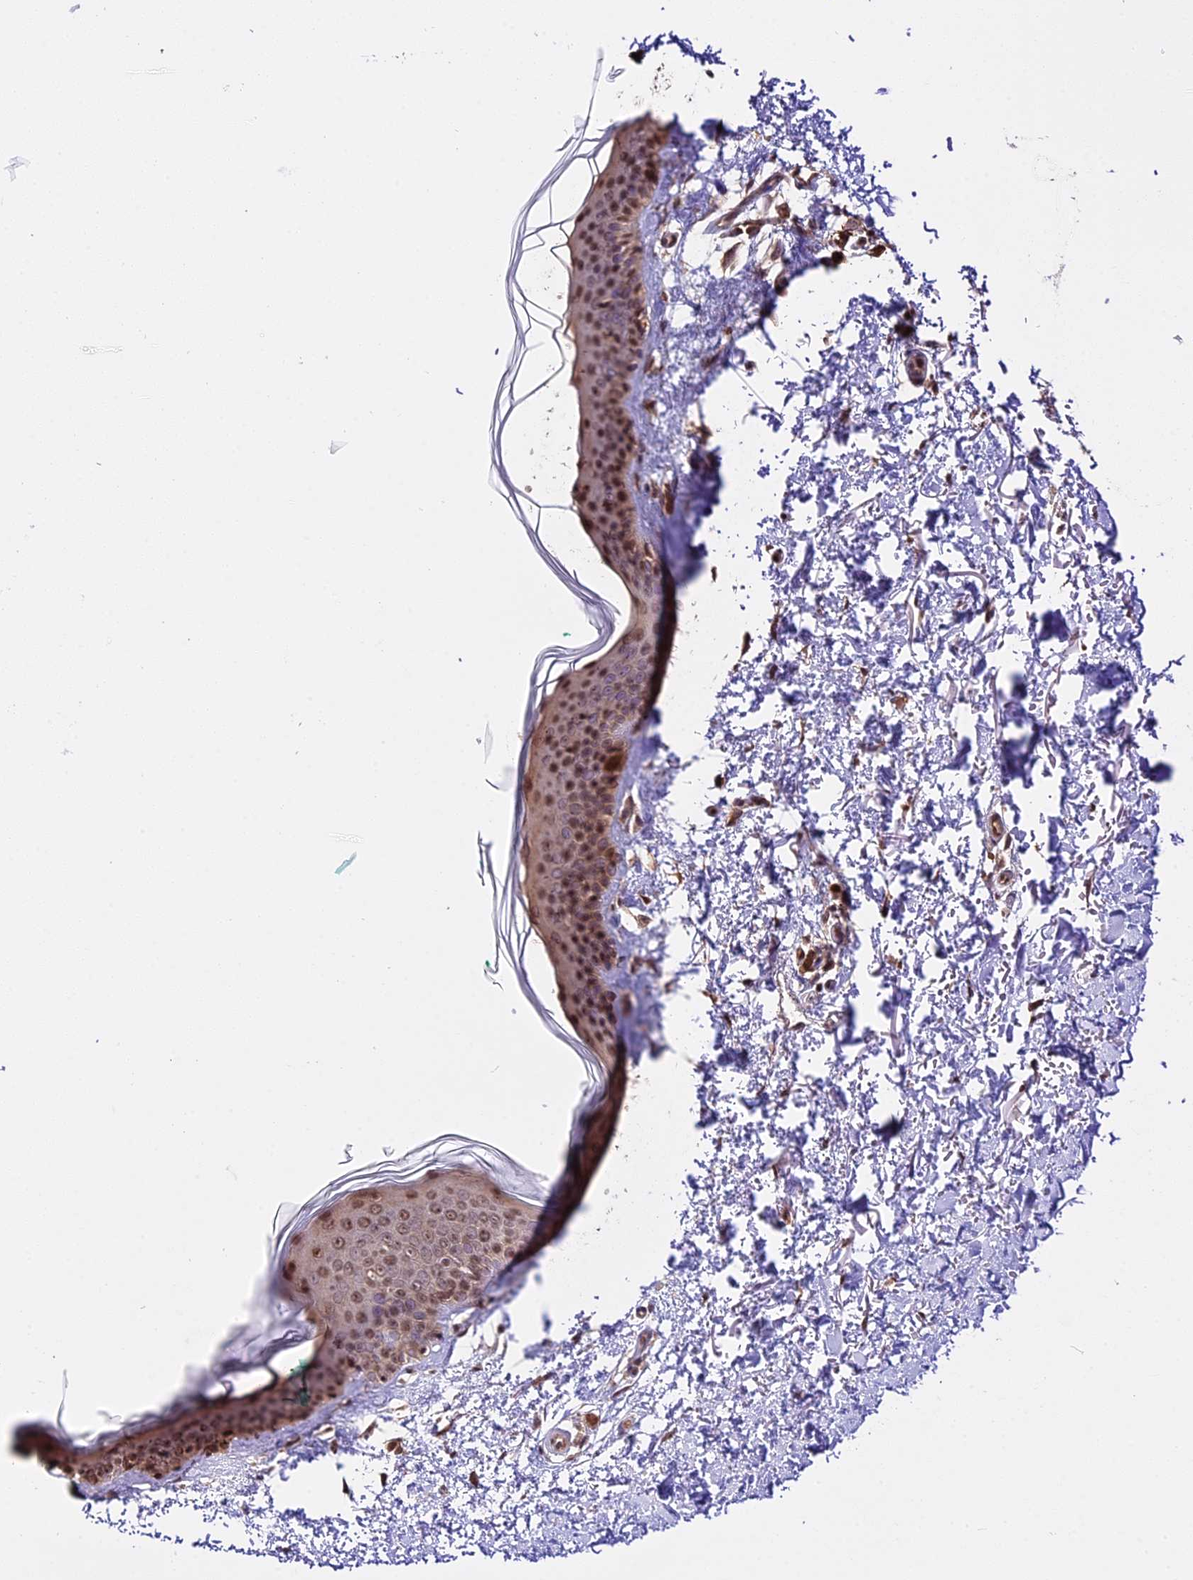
{"staining": {"intensity": "moderate", "quantity": ">75%", "location": "cytoplasmic/membranous,nuclear"}, "tissue": "skin", "cell_type": "Fibroblasts", "image_type": "normal", "snomed": [{"axis": "morphology", "description": "Normal tissue, NOS"}, {"axis": "topography", "description": "Skin"}], "caption": "Immunohistochemical staining of benign skin reveals >75% levels of moderate cytoplasmic/membranous,nuclear protein expression in approximately >75% of fibroblasts.", "gene": "HERPUD1", "patient": {"sex": "male", "age": 66}}